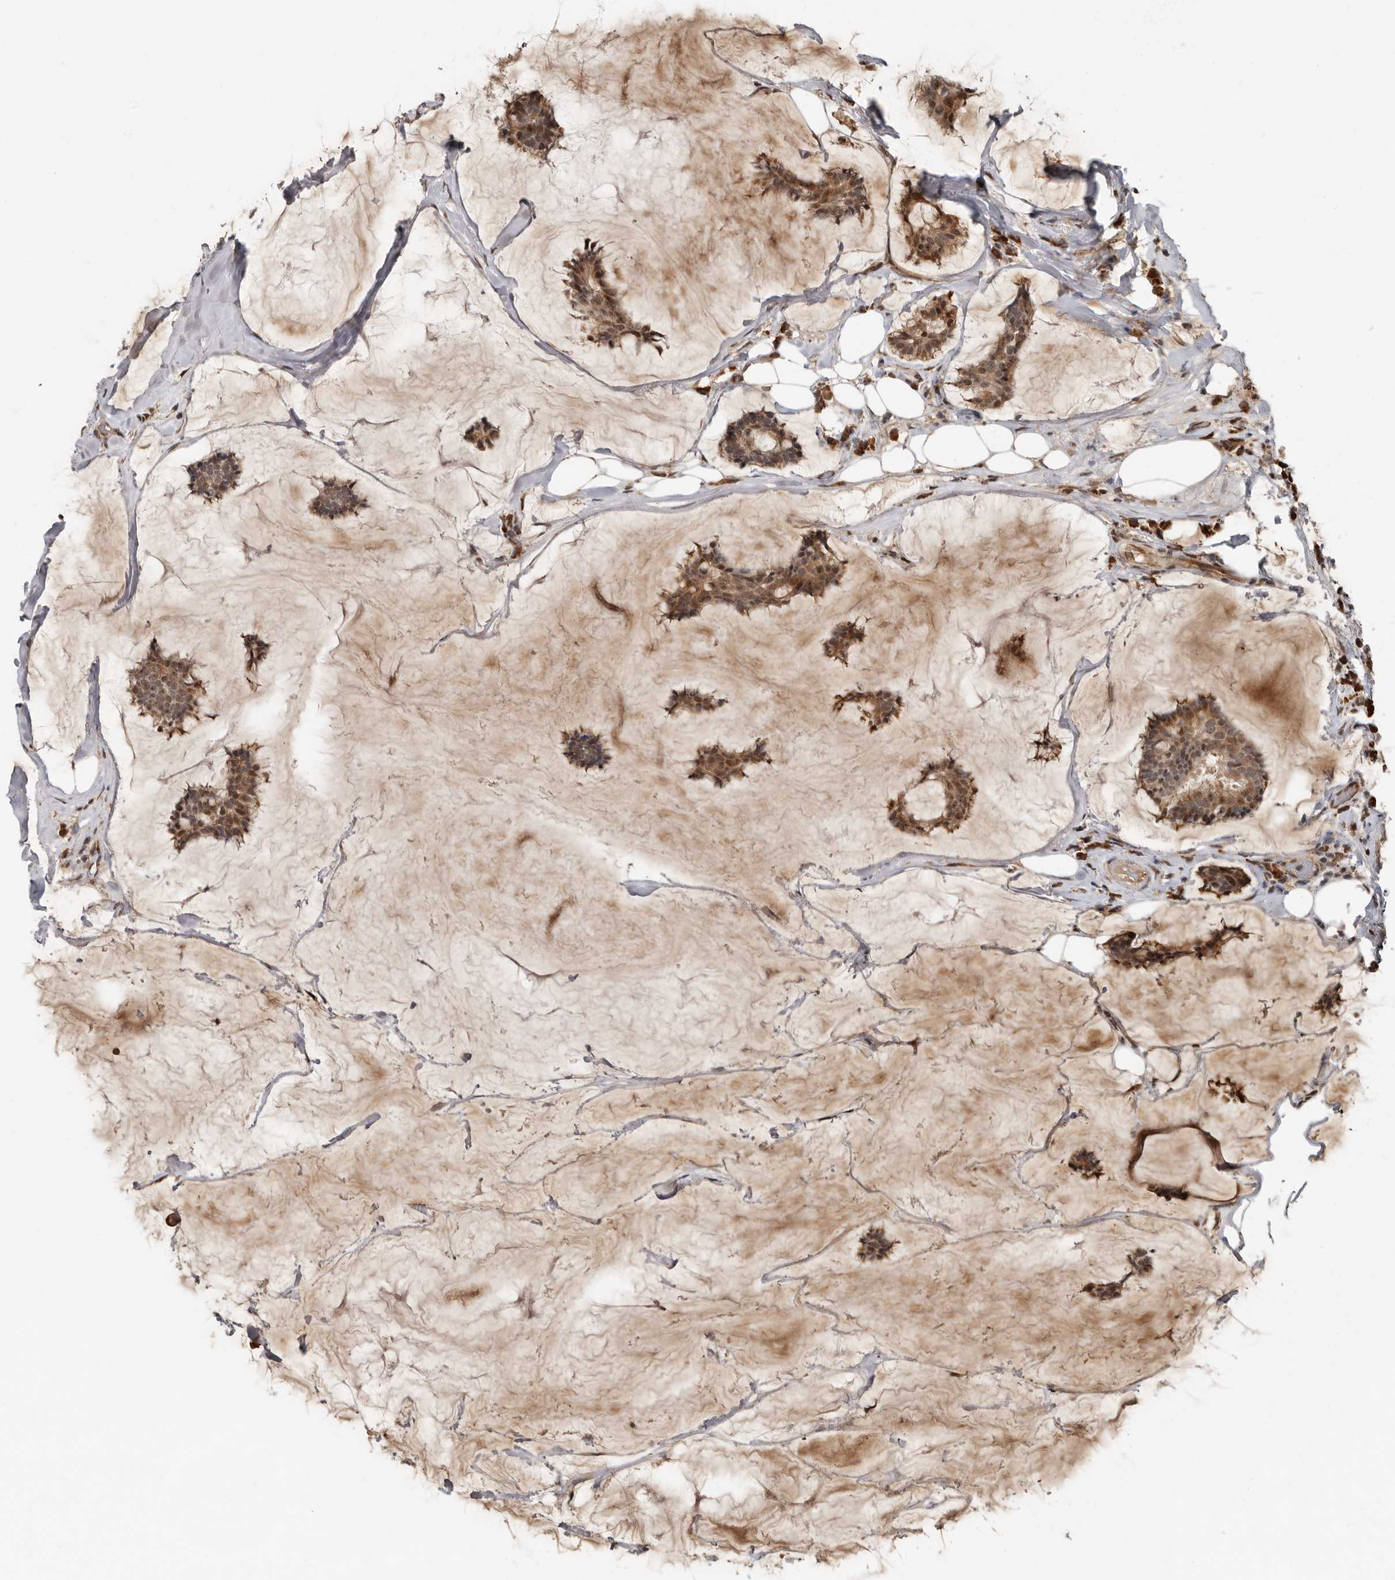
{"staining": {"intensity": "moderate", "quantity": ">75%", "location": "cytoplasmic/membranous,nuclear"}, "tissue": "breast cancer", "cell_type": "Tumor cells", "image_type": "cancer", "snomed": [{"axis": "morphology", "description": "Duct carcinoma"}, {"axis": "topography", "description": "Breast"}], "caption": "Invasive ductal carcinoma (breast) stained for a protein (brown) exhibits moderate cytoplasmic/membranous and nuclear positive expression in about >75% of tumor cells.", "gene": "LRGUK", "patient": {"sex": "female", "age": 93}}